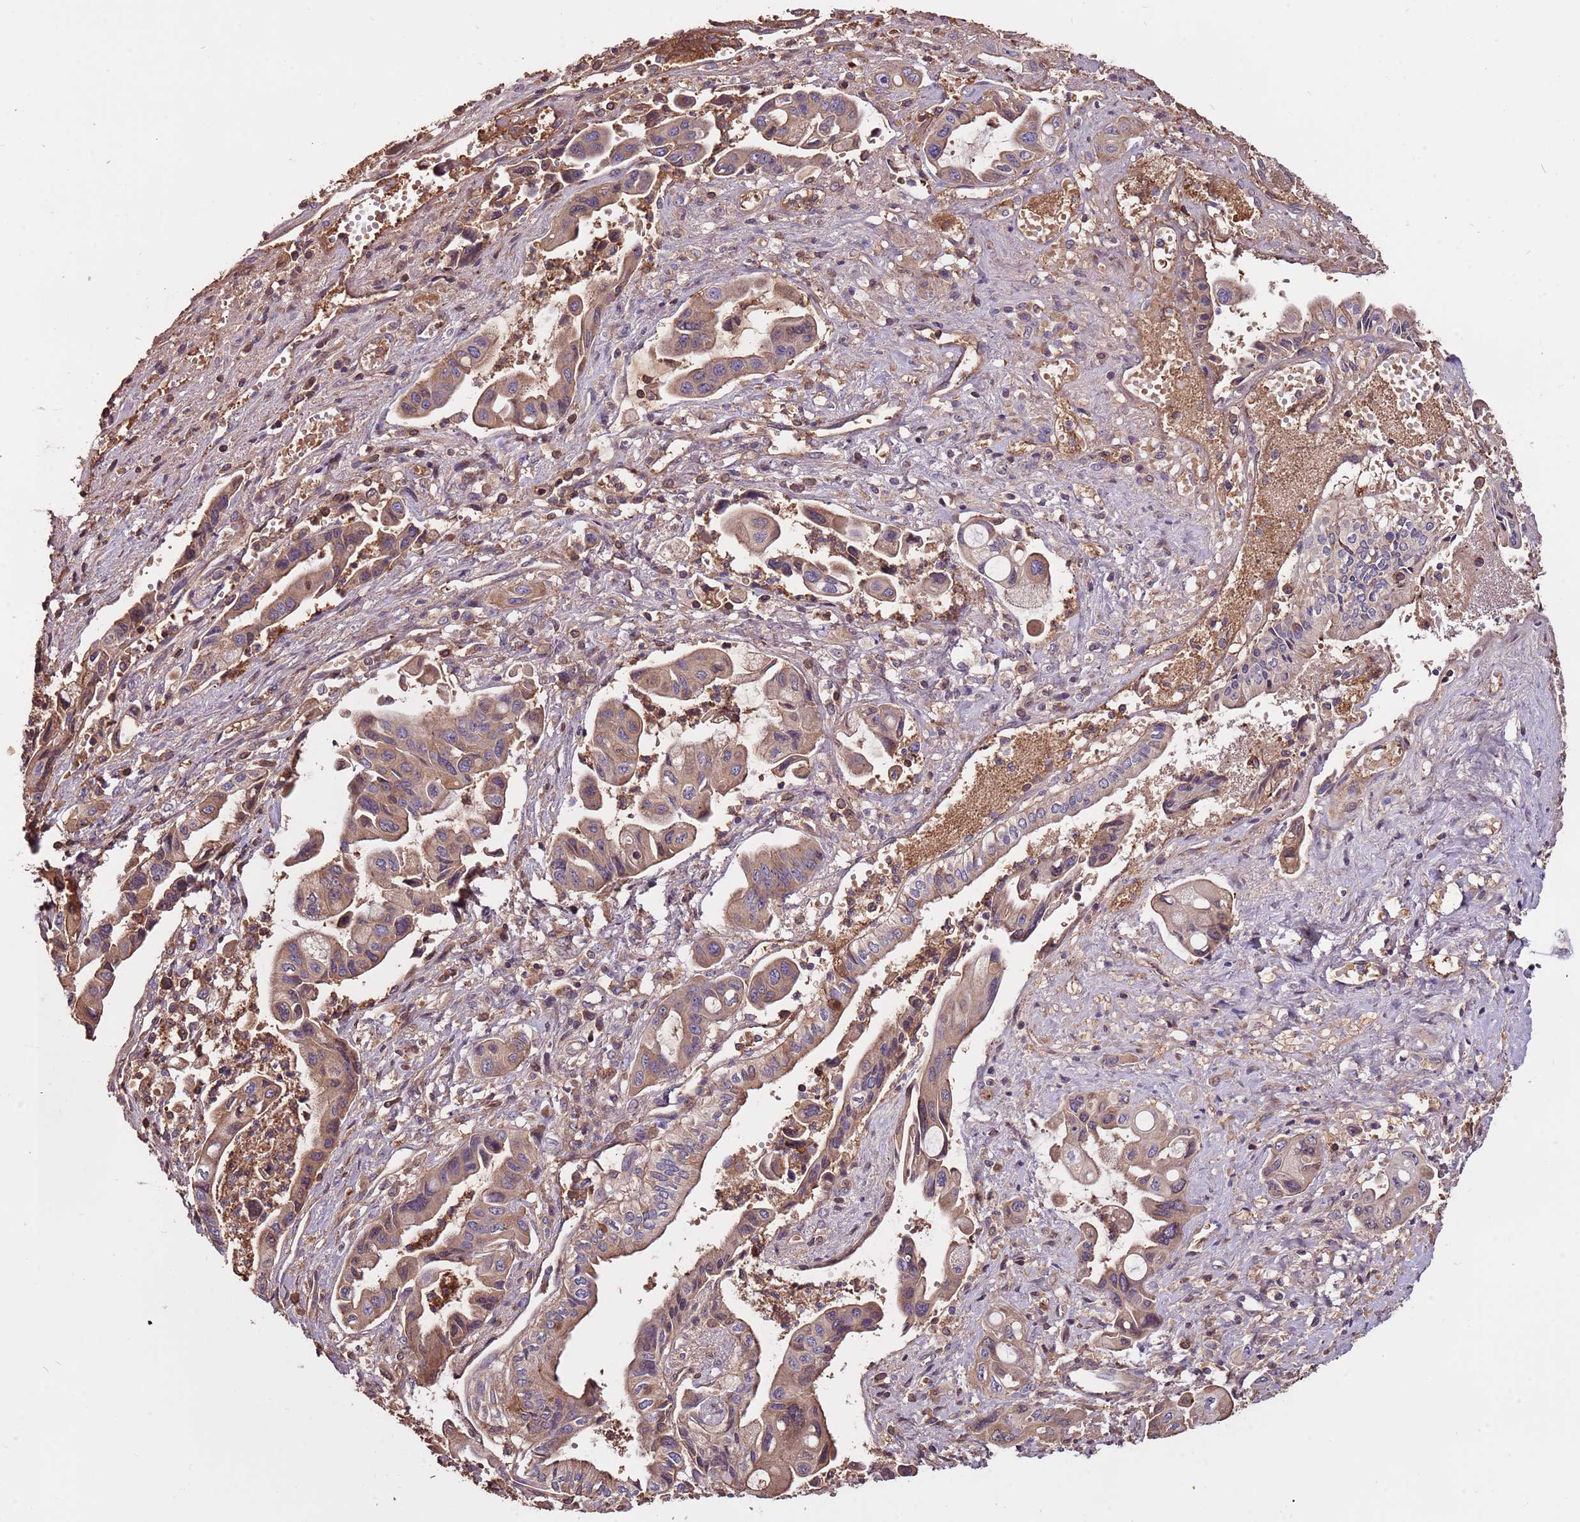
{"staining": {"intensity": "moderate", "quantity": ">75%", "location": "cytoplasmic/membranous"}, "tissue": "pancreatic cancer", "cell_type": "Tumor cells", "image_type": "cancer", "snomed": [{"axis": "morphology", "description": "Adenocarcinoma, NOS"}, {"axis": "topography", "description": "Pancreas"}], "caption": "Brown immunohistochemical staining in pancreatic adenocarcinoma shows moderate cytoplasmic/membranous staining in about >75% of tumor cells.", "gene": "DENR", "patient": {"sex": "female", "age": 50}}